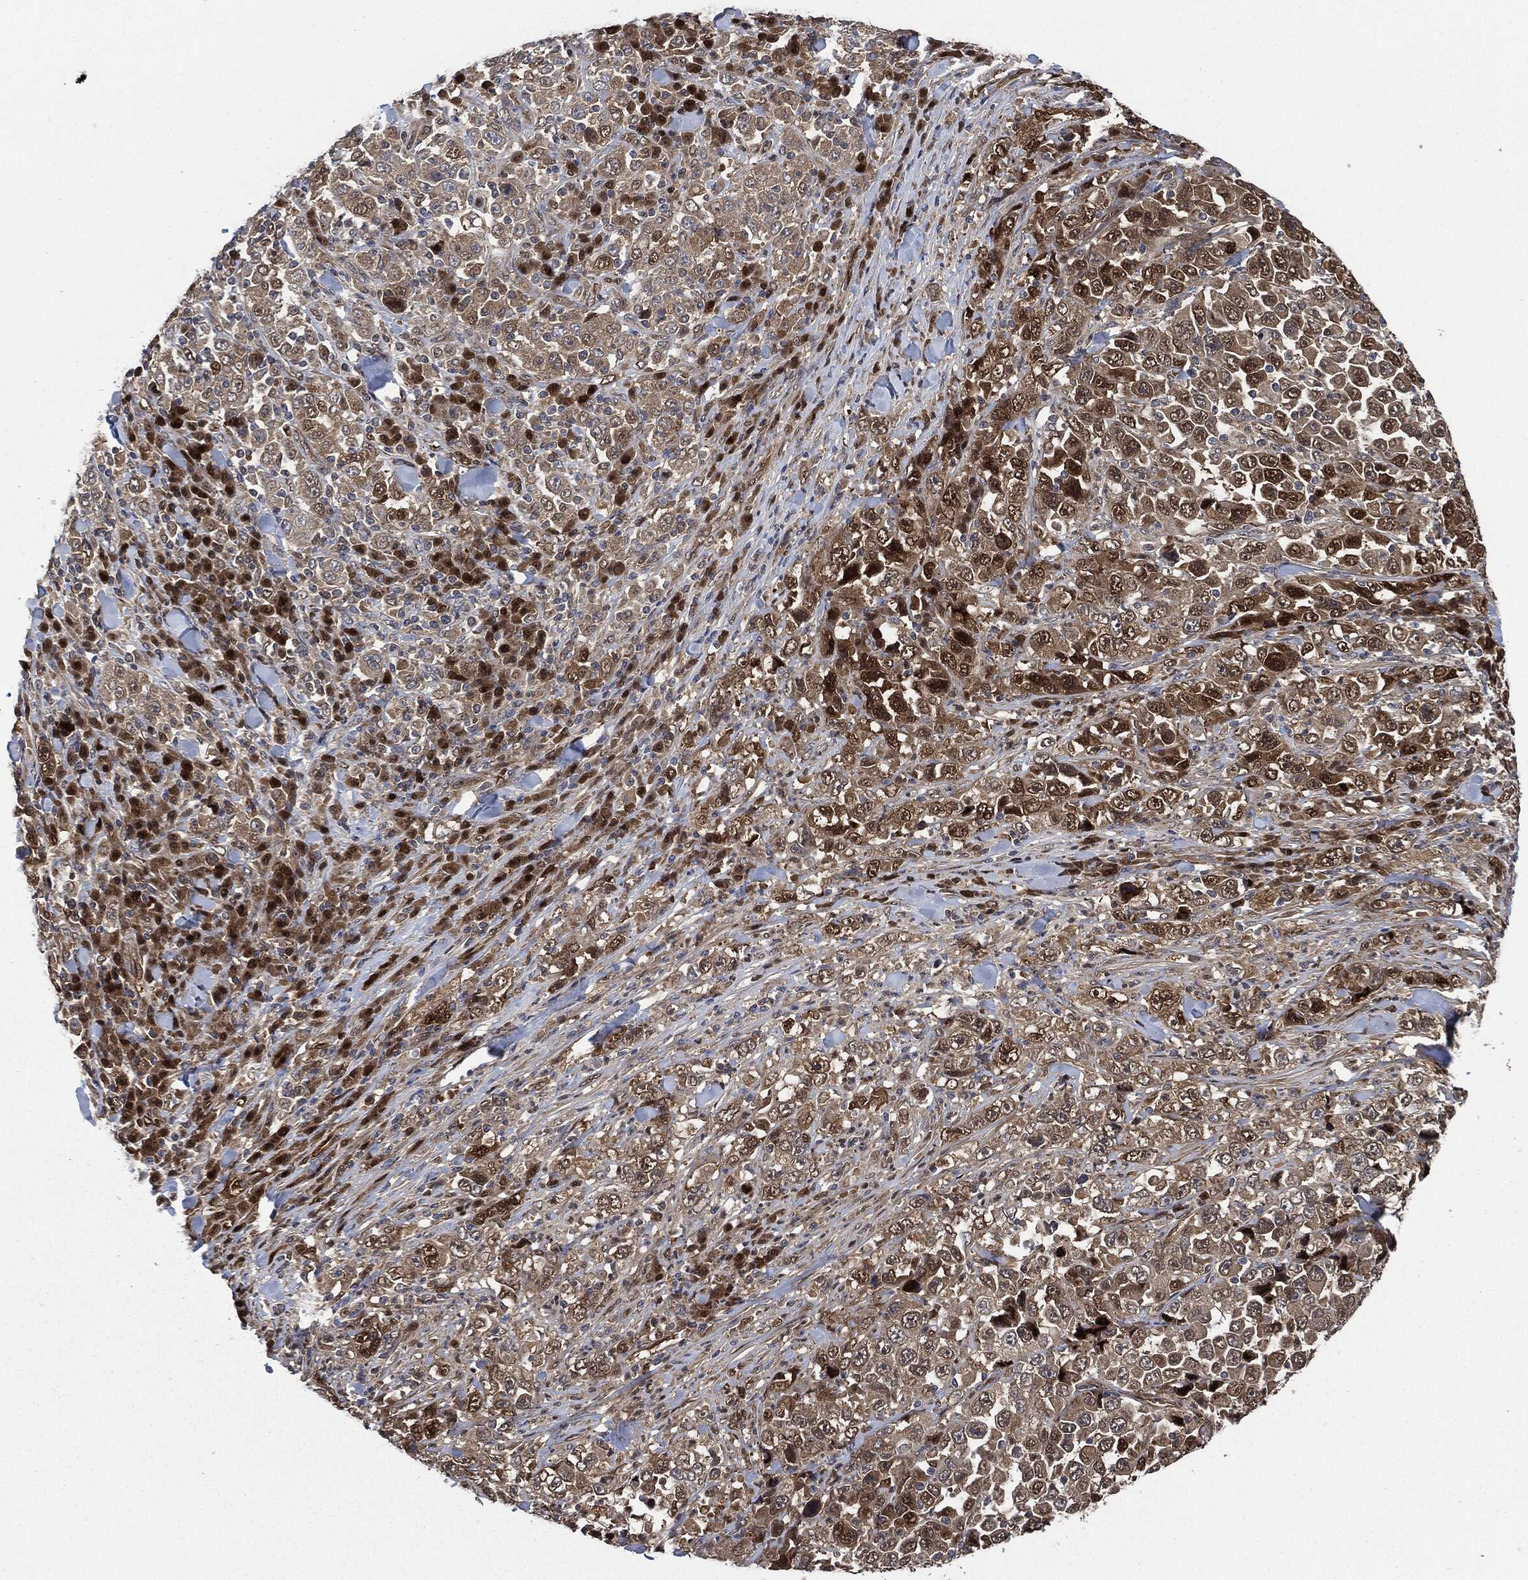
{"staining": {"intensity": "strong", "quantity": "<25%", "location": "cytoplasmic/membranous,nuclear"}, "tissue": "stomach cancer", "cell_type": "Tumor cells", "image_type": "cancer", "snomed": [{"axis": "morphology", "description": "Normal tissue, NOS"}, {"axis": "morphology", "description": "Adenocarcinoma, NOS"}, {"axis": "topography", "description": "Stomach, upper"}, {"axis": "topography", "description": "Stomach"}], "caption": "Immunohistochemistry (IHC) of human adenocarcinoma (stomach) demonstrates medium levels of strong cytoplasmic/membranous and nuclear expression in approximately <25% of tumor cells.", "gene": "DCTN1", "patient": {"sex": "male", "age": 59}}